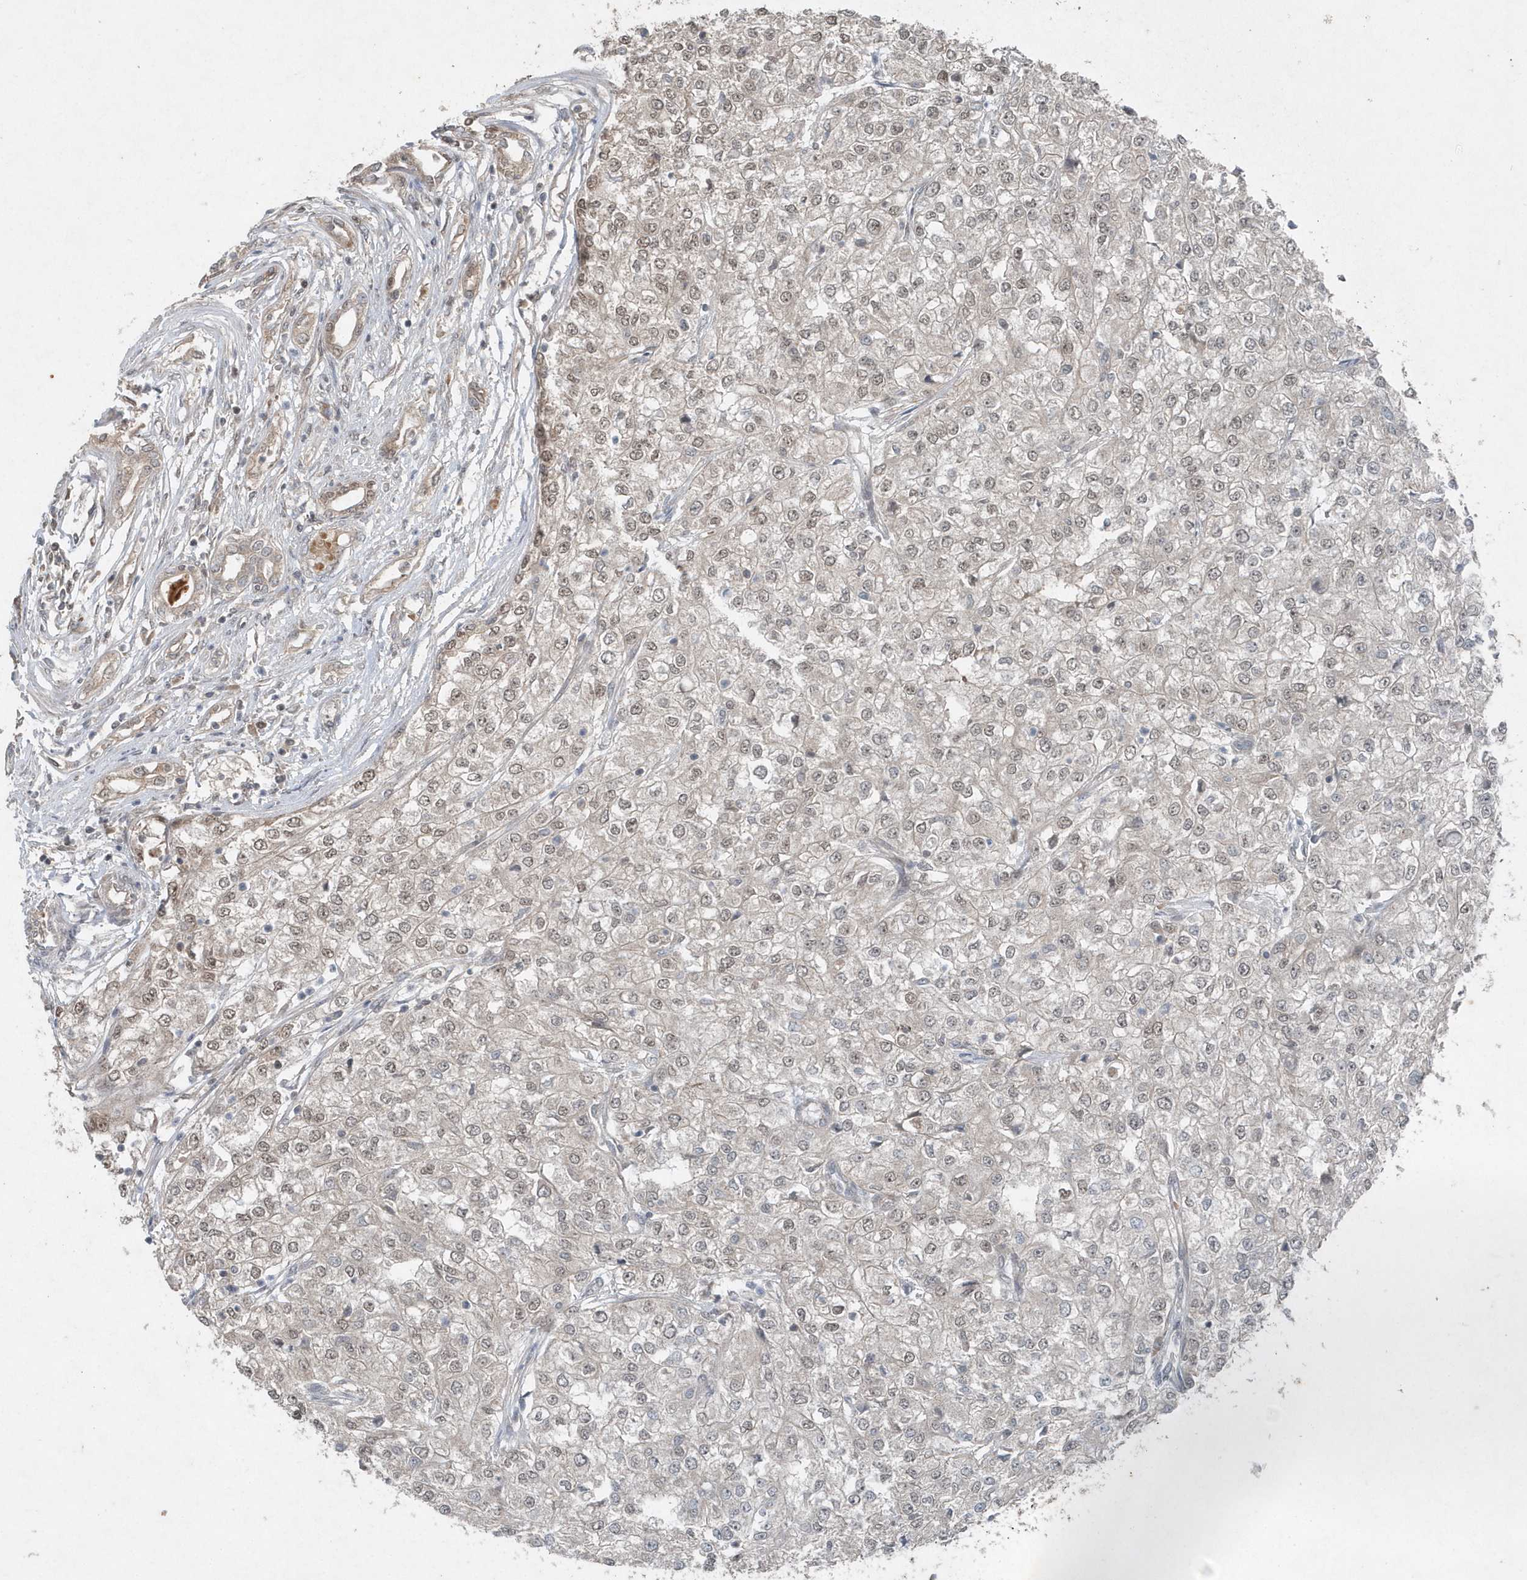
{"staining": {"intensity": "weak", "quantity": "25%-75%", "location": "nuclear"}, "tissue": "renal cancer", "cell_type": "Tumor cells", "image_type": "cancer", "snomed": [{"axis": "morphology", "description": "Adenocarcinoma, NOS"}, {"axis": "topography", "description": "Kidney"}], "caption": "About 25%-75% of tumor cells in renal adenocarcinoma show weak nuclear protein positivity as visualized by brown immunohistochemical staining.", "gene": "QTRT2", "patient": {"sex": "female", "age": 54}}